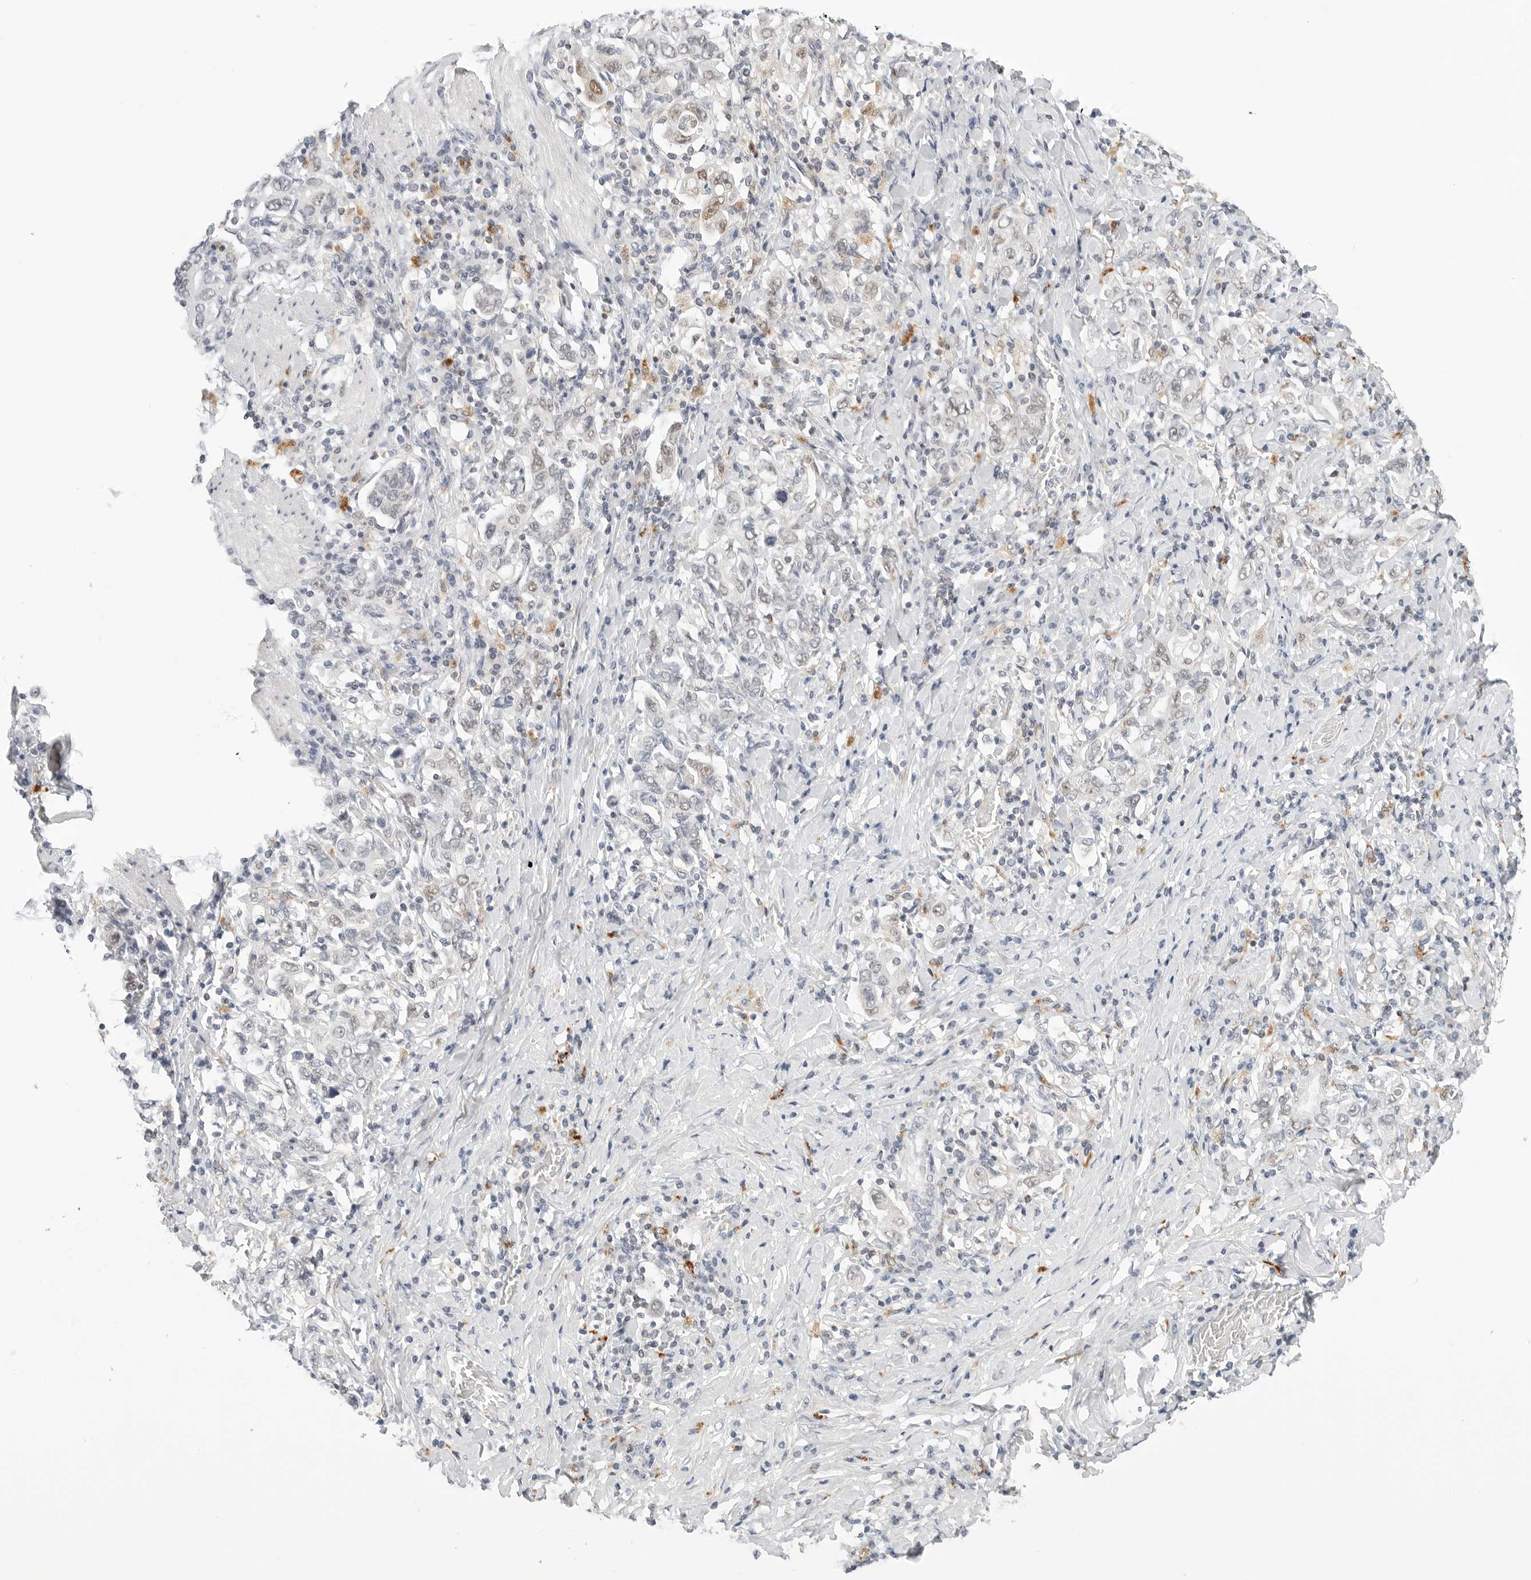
{"staining": {"intensity": "negative", "quantity": "none", "location": "none"}, "tissue": "stomach cancer", "cell_type": "Tumor cells", "image_type": "cancer", "snomed": [{"axis": "morphology", "description": "Adenocarcinoma, NOS"}, {"axis": "topography", "description": "Stomach, upper"}], "caption": "Human stomach cancer stained for a protein using immunohistochemistry exhibits no expression in tumor cells.", "gene": "TSEN2", "patient": {"sex": "male", "age": 62}}